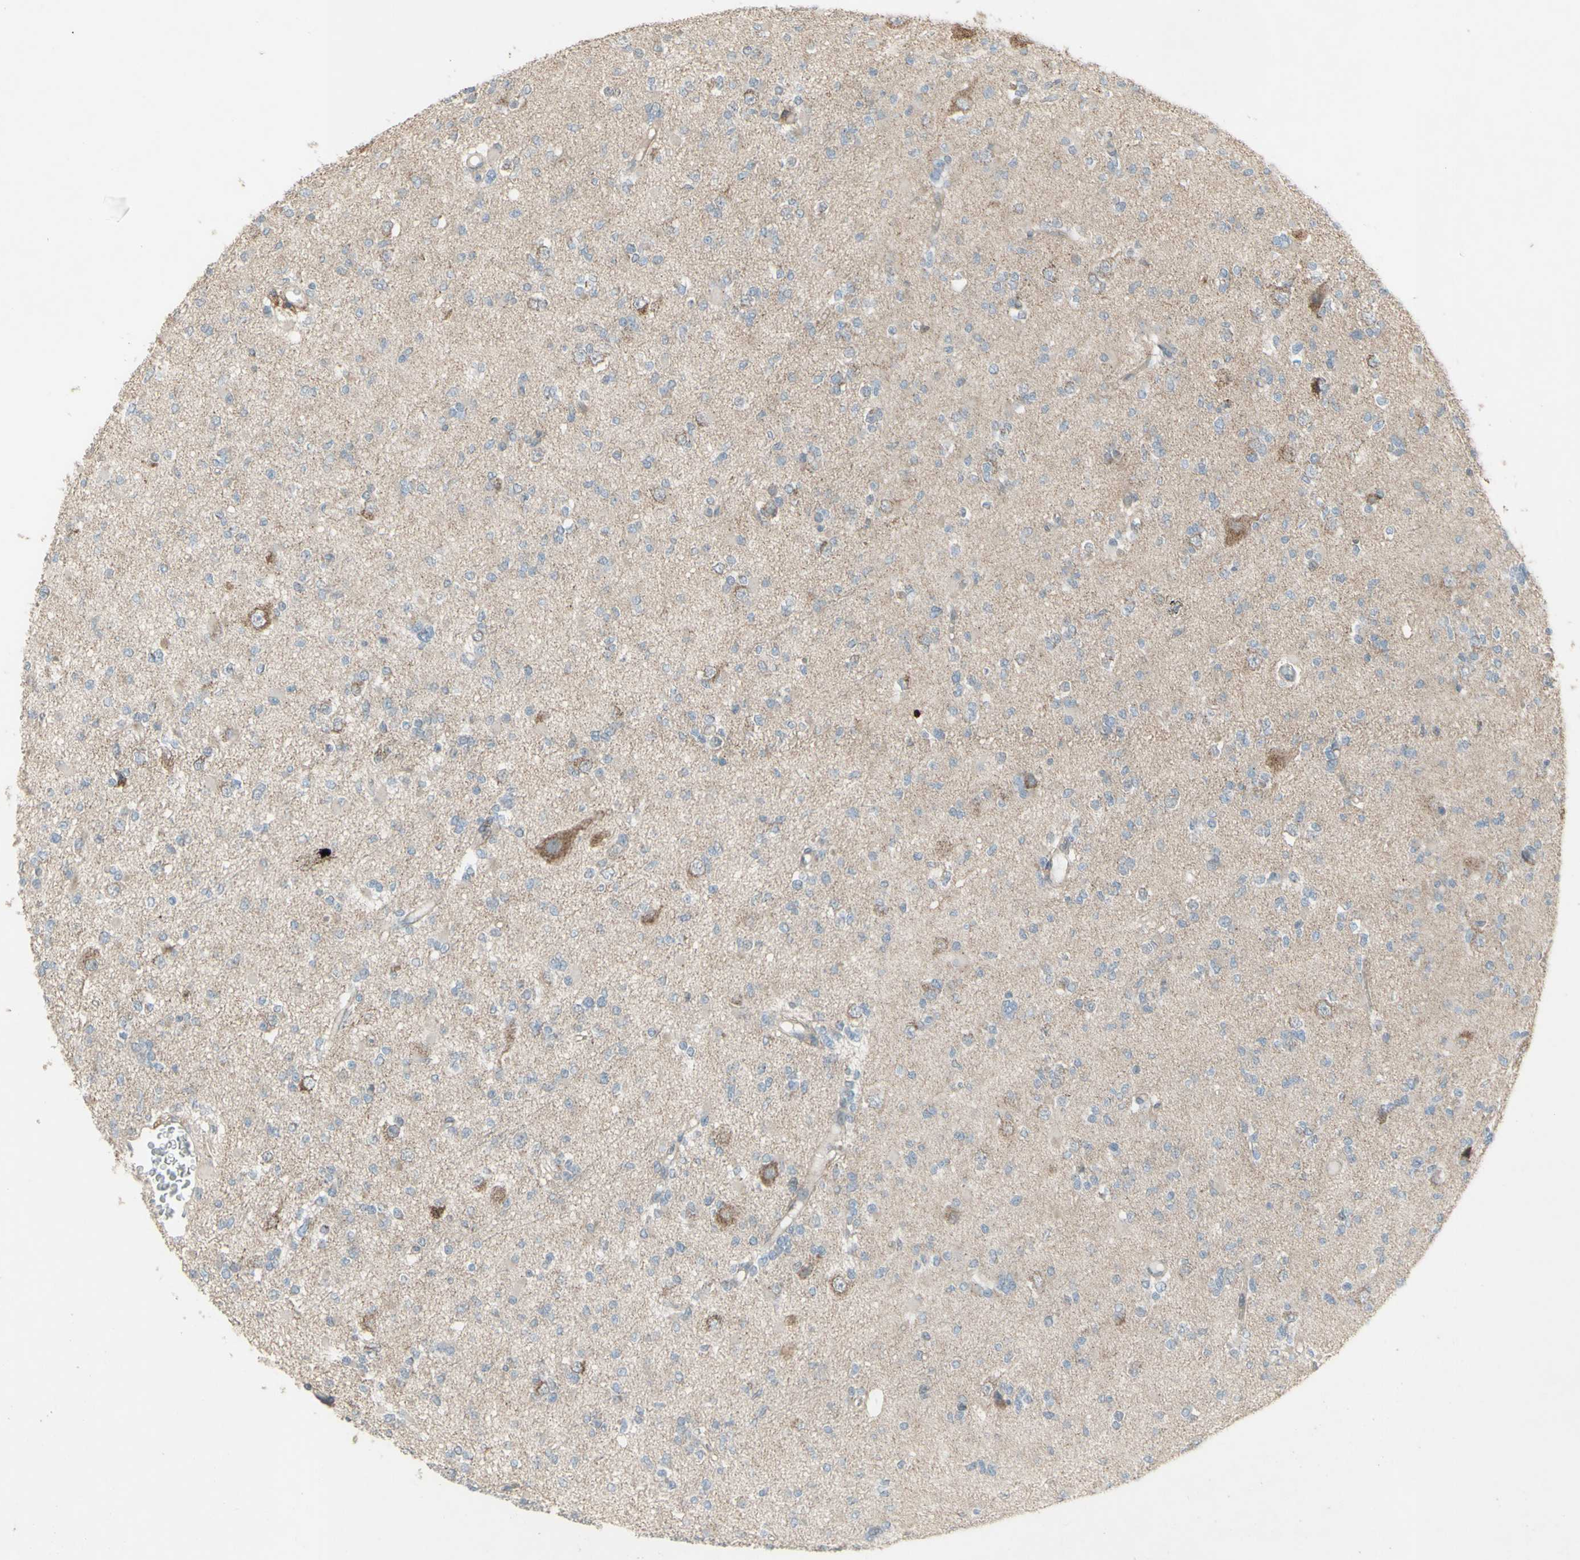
{"staining": {"intensity": "negative", "quantity": "none", "location": "none"}, "tissue": "glioma", "cell_type": "Tumor cells", "image_type": "cancer", "snomed": [{"axis": "morphology", "description": "Glioma, malignant, Low grade"}, {"axis": "topography", "description": "Brain"}], "caption": "Protein analysis of malignant low-grade glioma shows no significant expression in tumor cells. (Immunohistochemistry (ihc), brightfield microscopy, high magnification).", "gene": "FXYD3", "patient": {"sex": "female", "age": 22}}